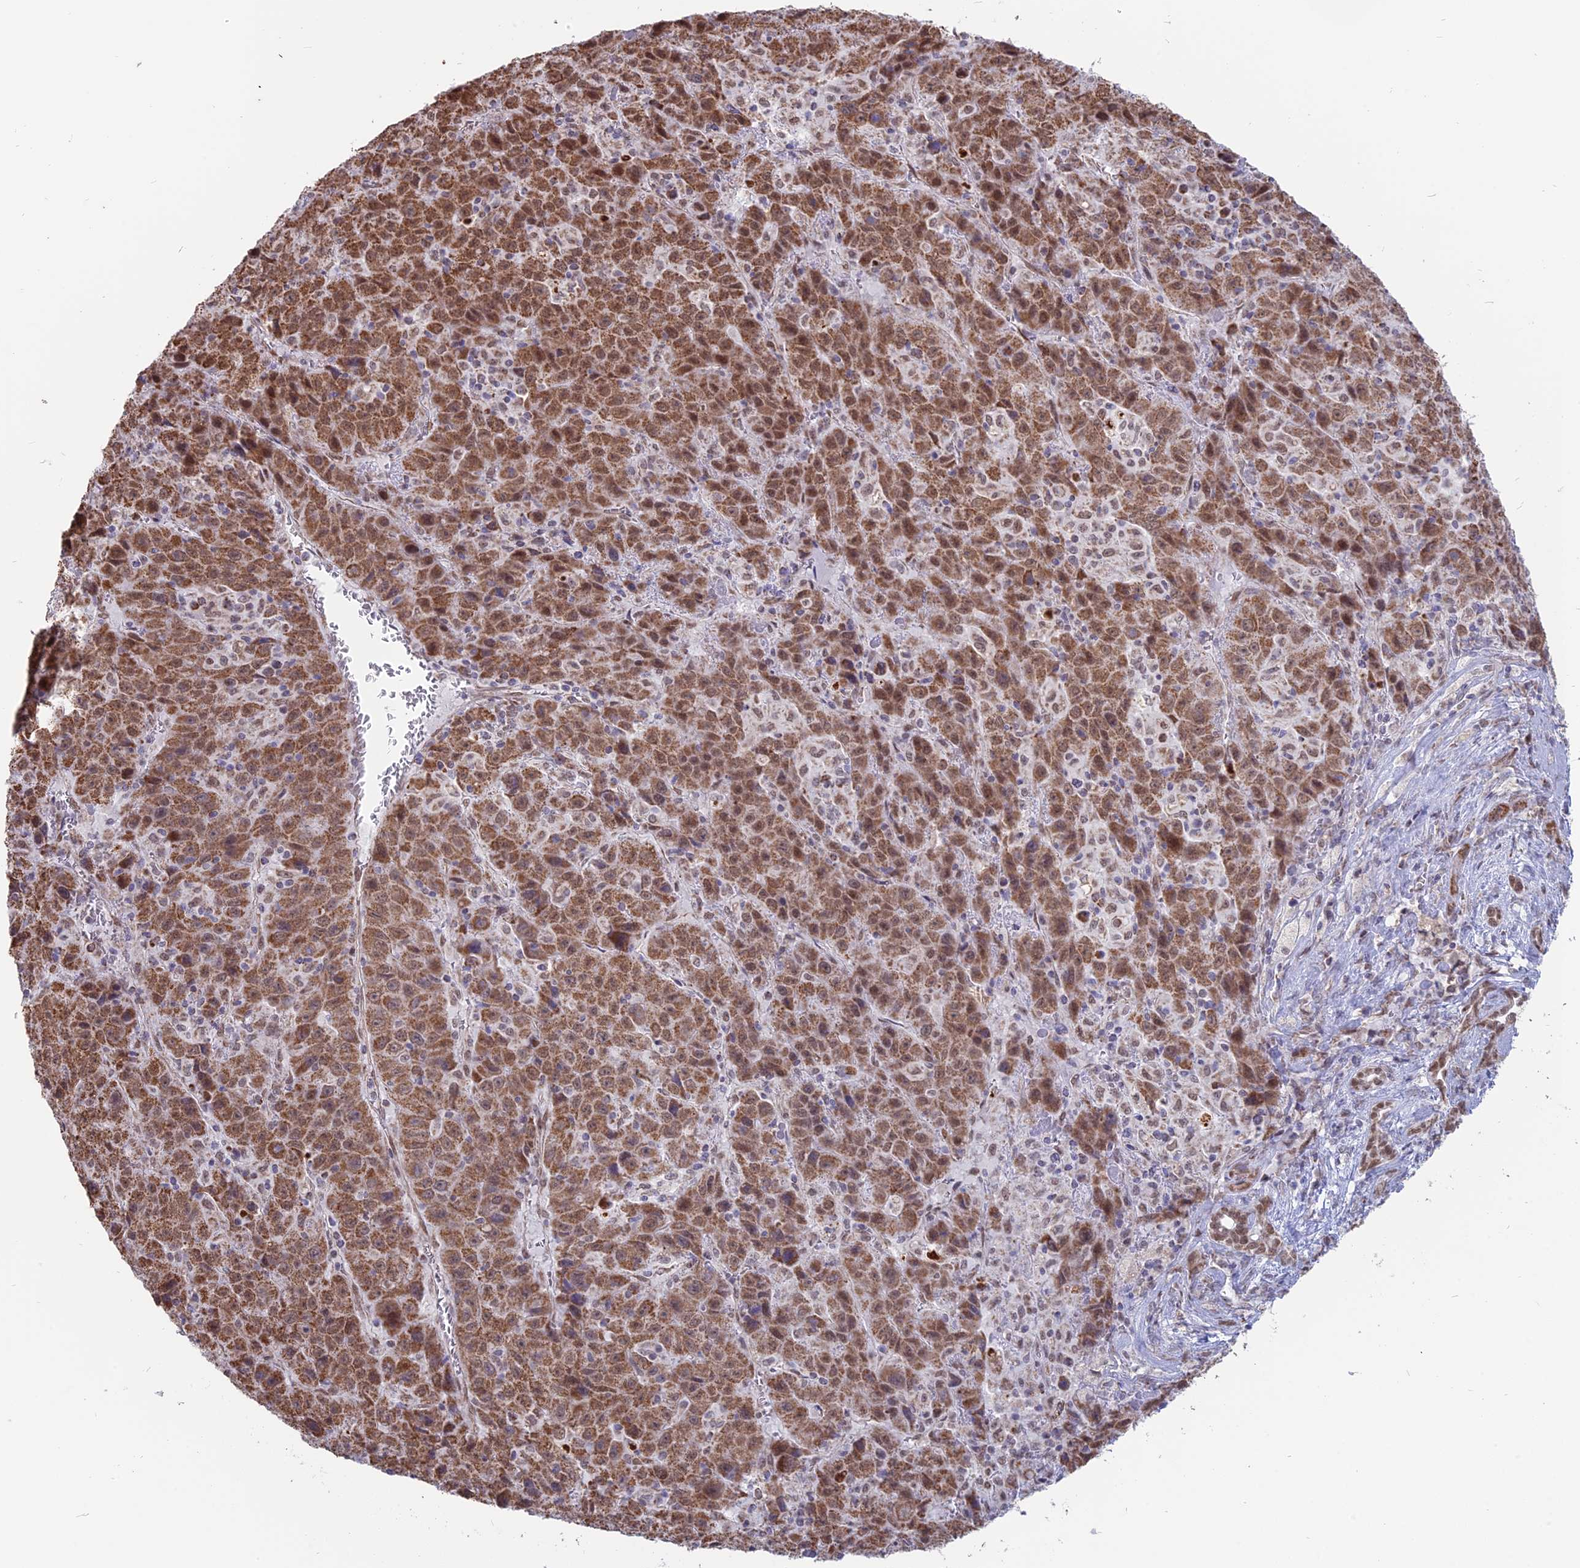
{"staining": {"intensity": "moderate", "quantity": ">75%", "location": "cytoplasmic/membranous,nuclear"}, "tissue": "liver cancer", "cell_type": "Tumor cells", "image_type": "cancer", "snomed": [{"axis": "morphology", "description": "Carcinoma, Hepatocellular, NOS"}, {"axis": "topography", "description": "Liver"}], "caption": "Tumor cells exhibit medium levels of moderate cytoplasmic/membranous and nuclear staining in approximately >75% of cells in liver hepatocellular carcinoma.", "gene": "ARHGAP40", "patient": {"sex": "female", "age": 53}}